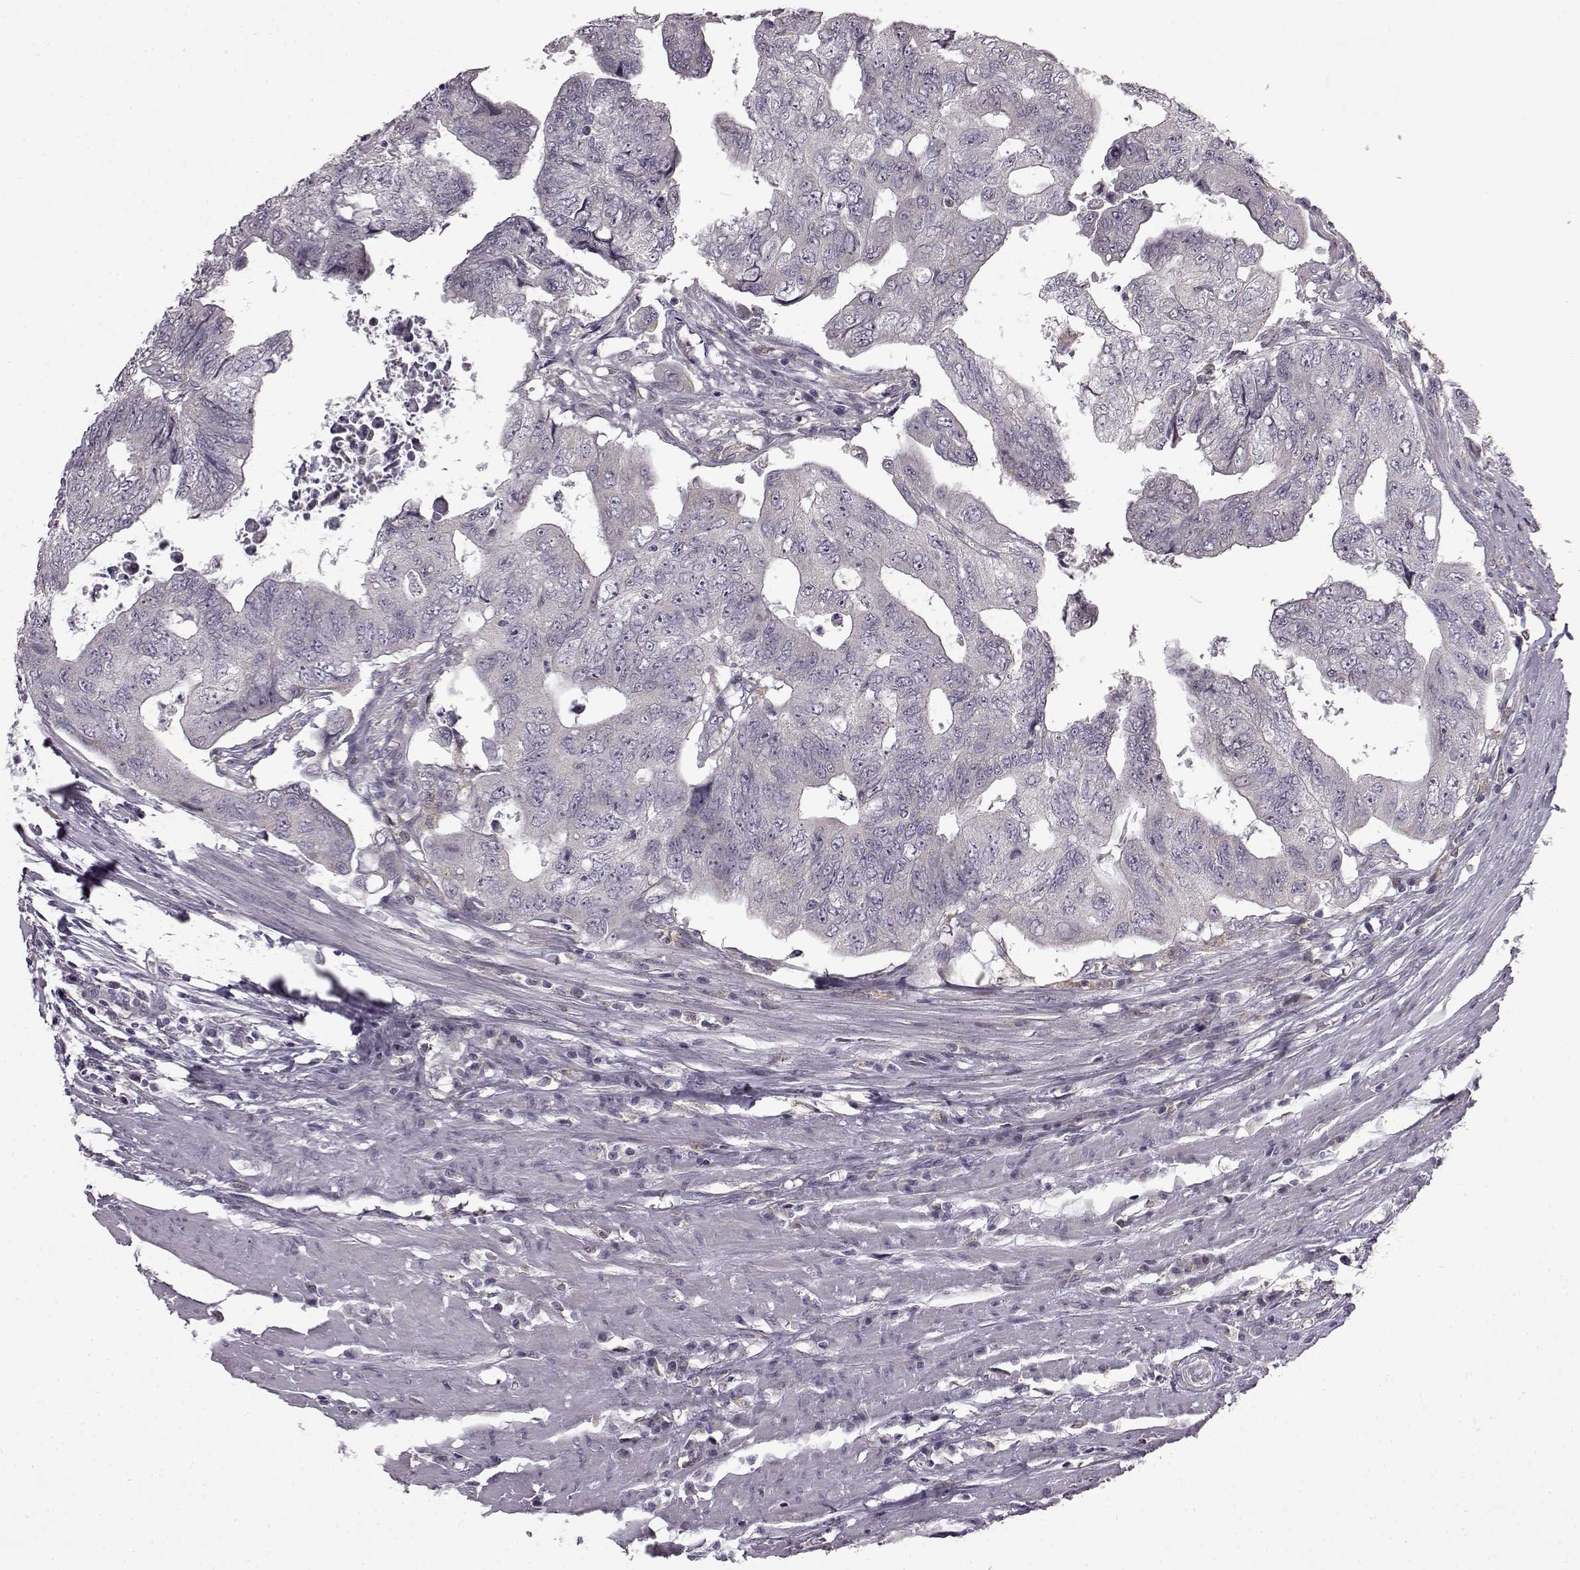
{"staining": {"intensity": "negative", "quantity": "none", "location": "none"}, "tissue": "colorectal cancer", "cell_type": "Tumor cells", "image_type": "cancer", "snomed": [{"axis": "morphology", "description": "Adenocarcinoma, NOS"}, {"axis": "topography", "description": "Colon"}], "caption": "There is no significant positivity in tumor cells of adenocarcinoma (colorectal). (Immunohistochemistry, brightfield microscopy, high magnification).", "gene": "B3GNT6", "patient": {"sex": "male", "age": 57}}